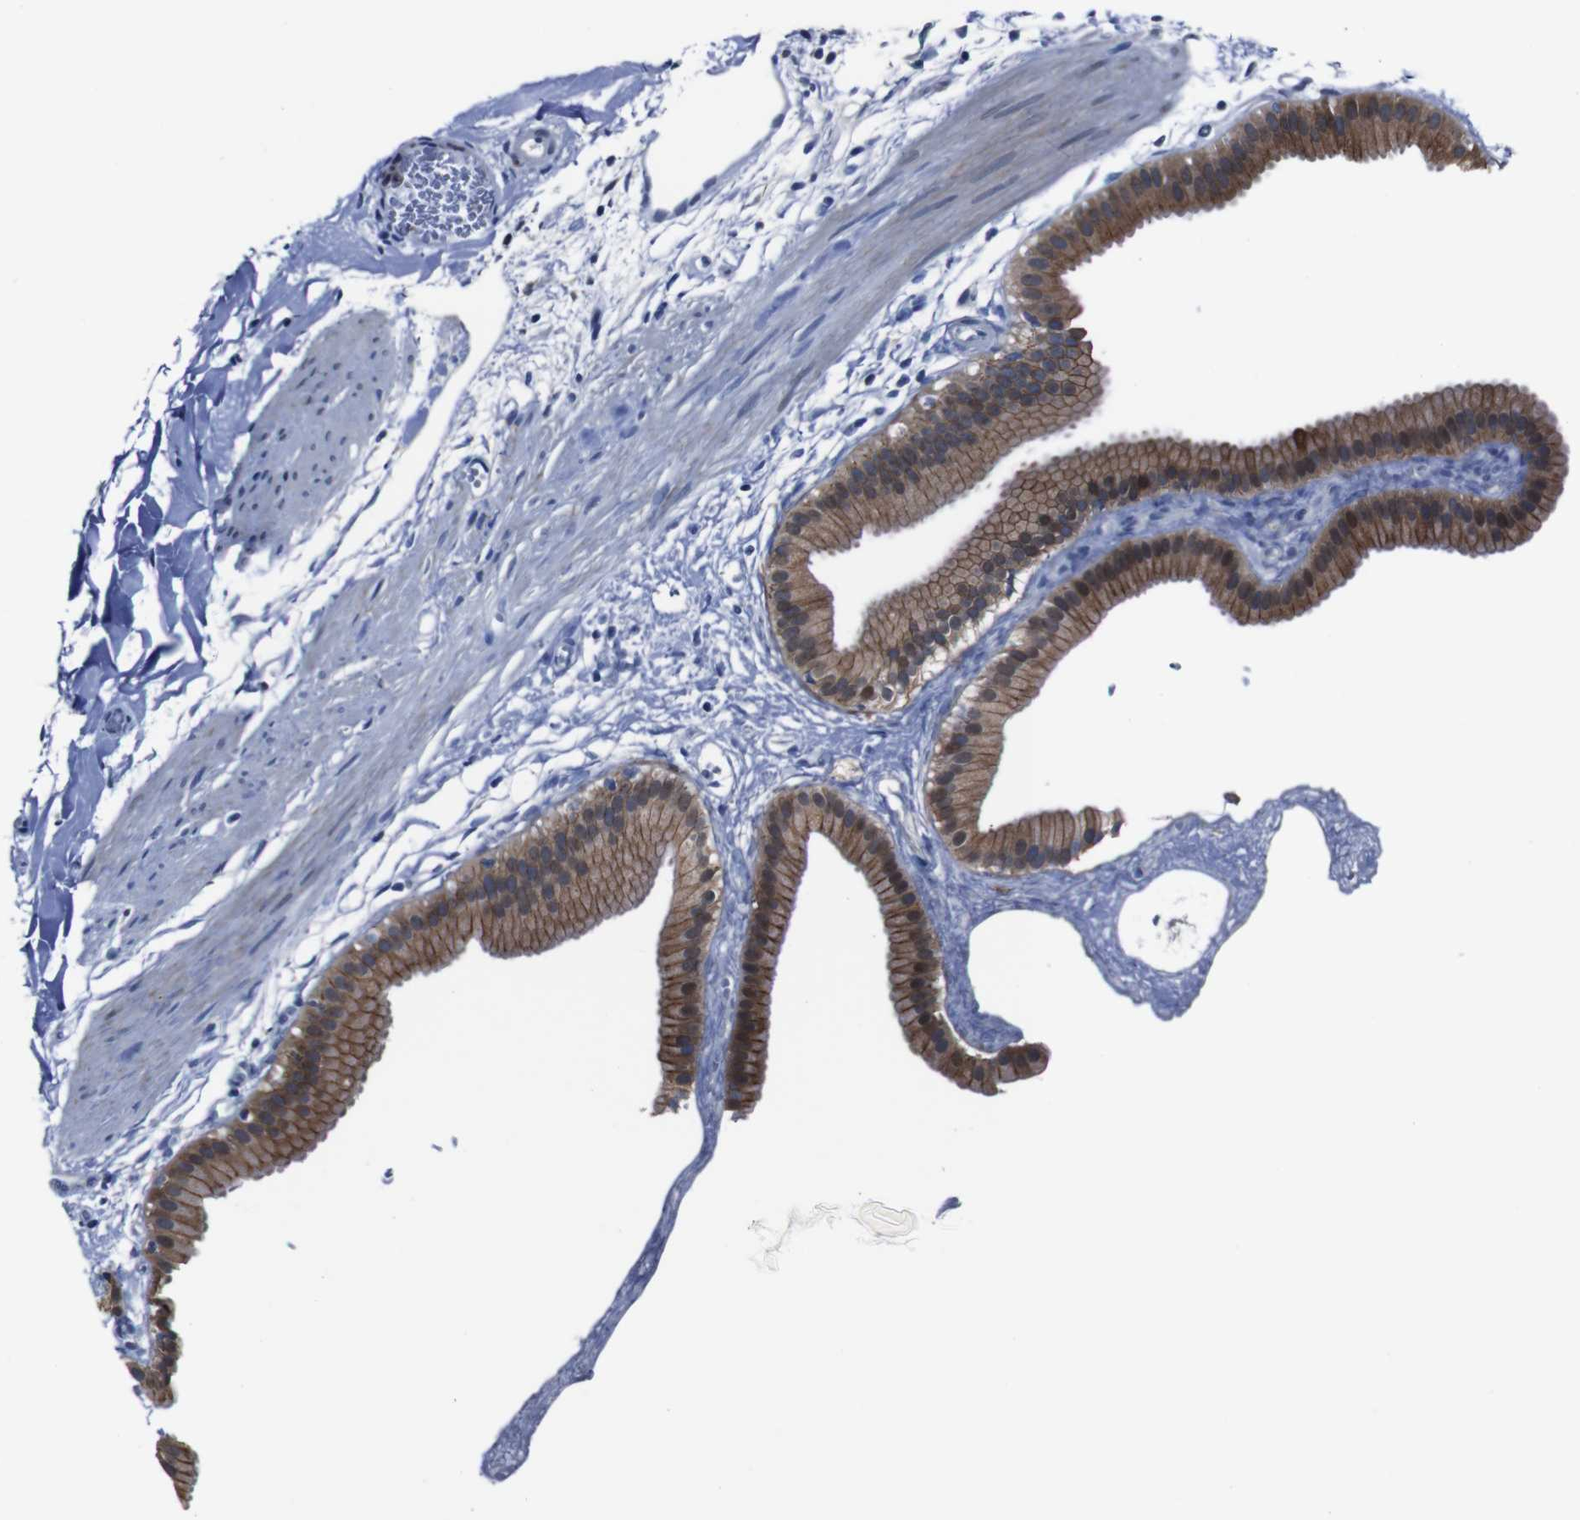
{"staining": {"intensity": "moderate", "quantity": ">75%", "location": "cytoplasmic/membranous"}, "tissue": "gallbladder", "cell_type": "Glandular cells", "image_type": "normal", "snomed": [{"axis": "morphology", "description": "Normal tissue, NOS"}, {"axis": "topography", "description": "Gallbladder"}], "caption": "Protein staining of unremarkable gallbladder demonstrates moderate cytoplasmic/membranous positivity in approximately >75% of glandular cells.", "gene": "SEMA4B", "patient": {"sex": "female", "age": 64}}